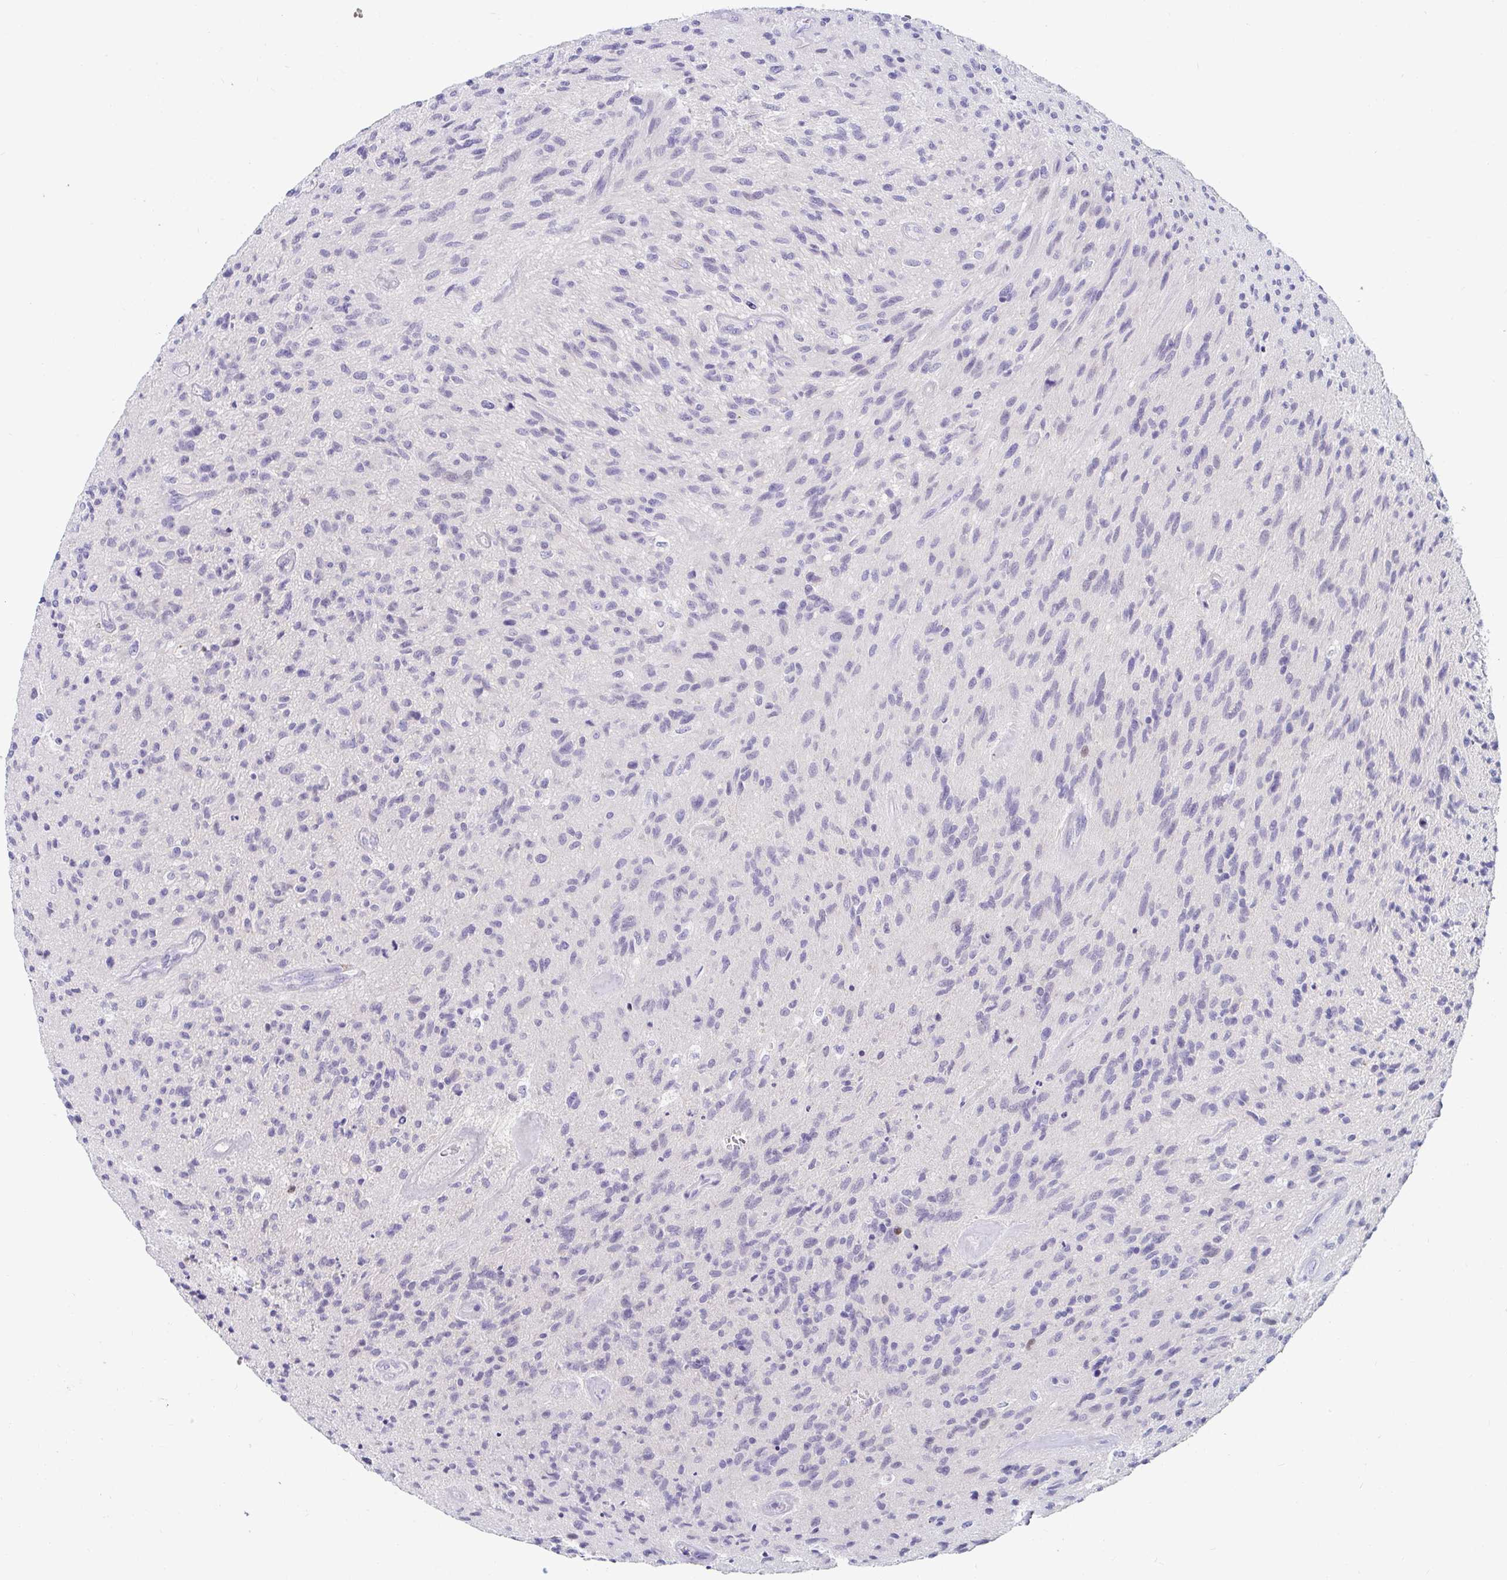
{"staining": {"intensity": "negative", "quantity": "none", "location": "none"}, "tissue": "glioma", "cell_type": "Tumor cells", "image_type": "cancer", "snomed": [{"axis": "morphology", "description": "Glioma, malignant, High grade"}, {"axis": "topography", "description": "Brain"}], "caption": "The IHC micrograph has no significant staining in tumor cells of malignant glioma (high-grade) tissue. (Brightfield microscopy of DAB immunohistochemistry (IHC) at high magnification).", "gene": "C4orf17", "patient": {"sex": "male", "age": 54}}